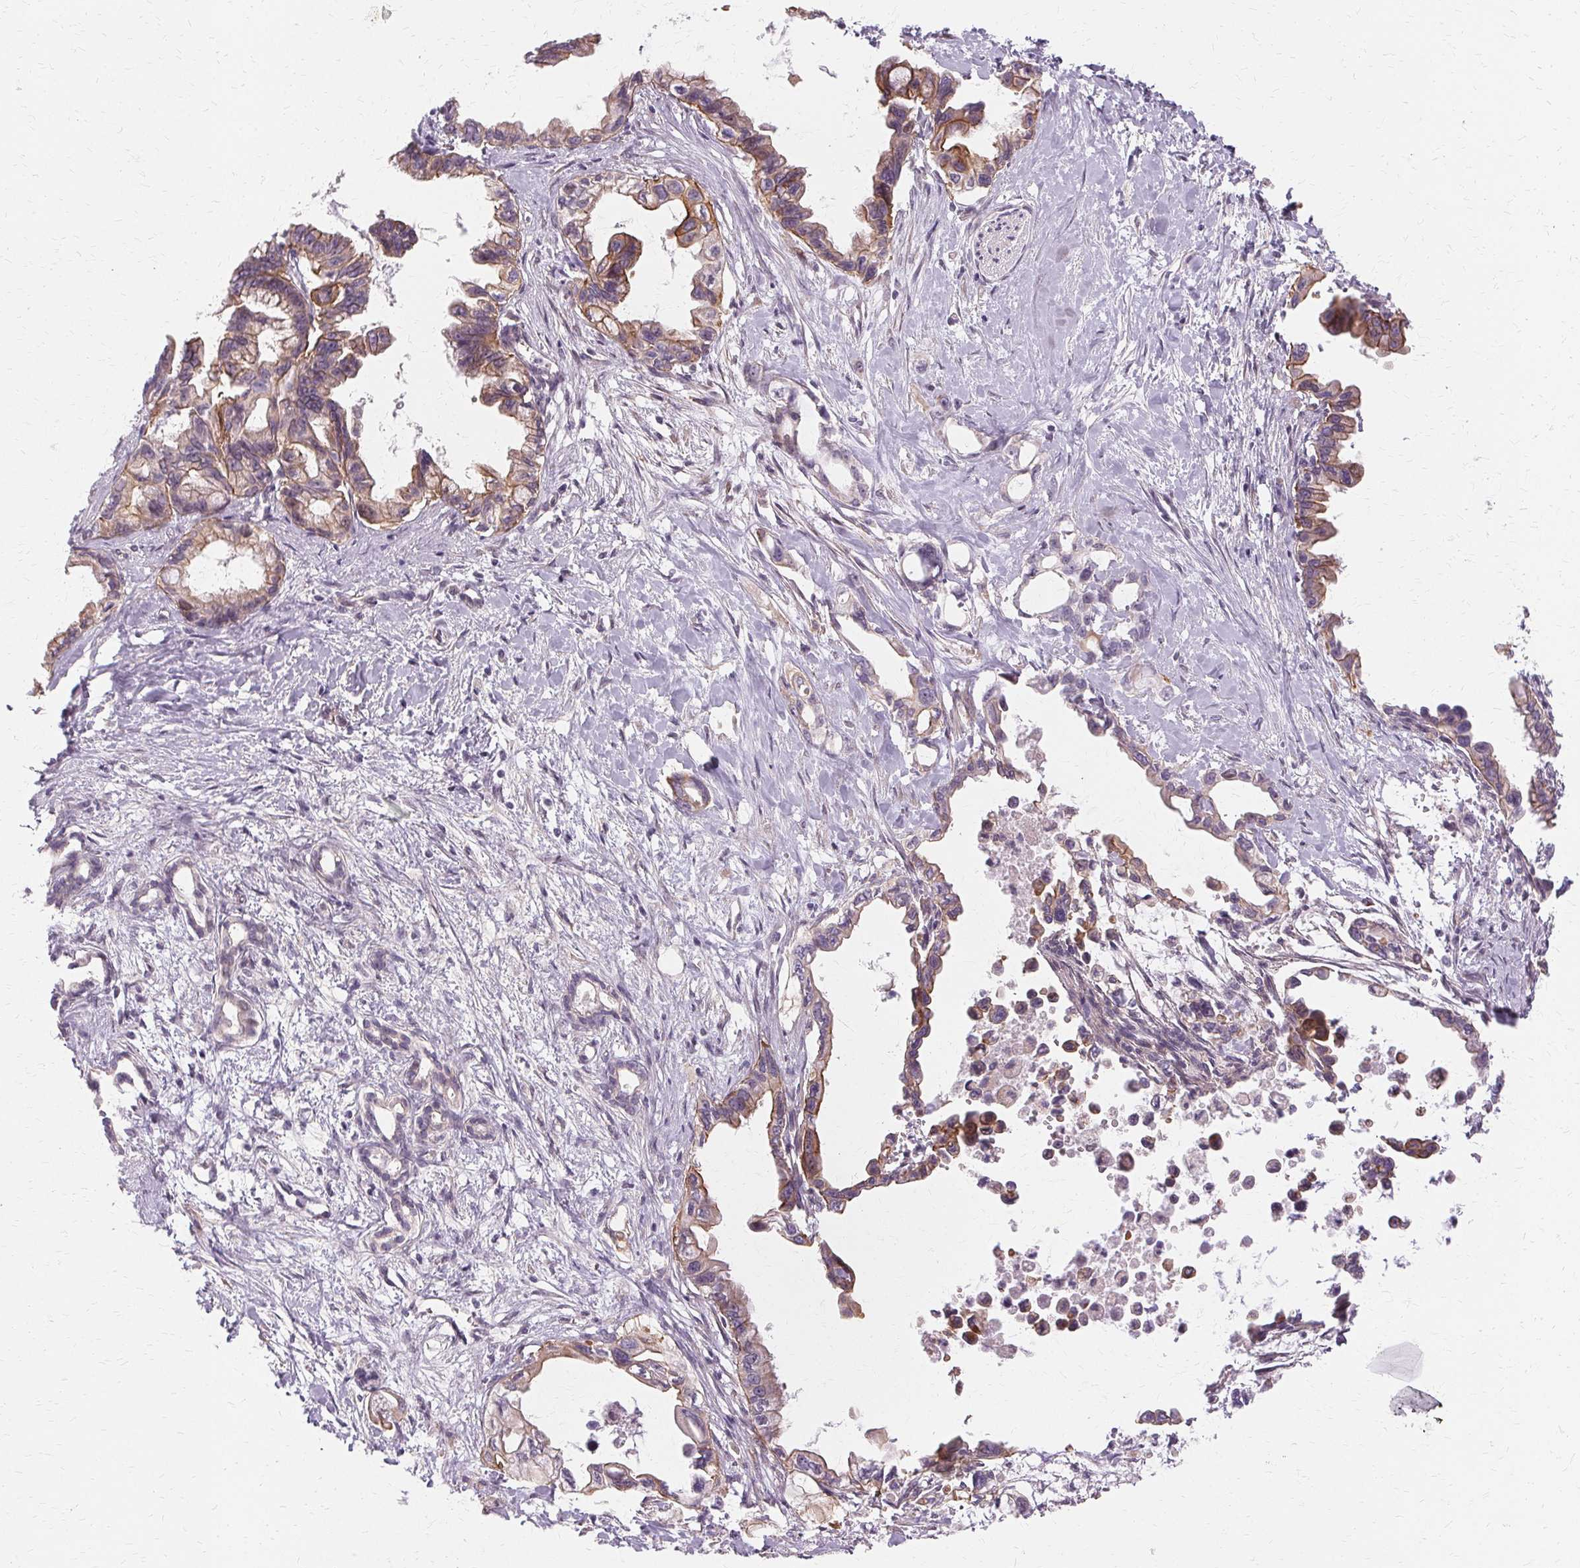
{"staining": {"intensity": "weak", "quantity": "25%-75%", "location": "cytoplasmic/membranous"}, "tissue": "pancreatic cancer", "cell_type": "Tumor cells", "image_type": "cancer", "snomed": [{"axis": "morphology", "description": "Adenocarcinoma, NOS"}, {"axis": "topography", "description": "Pancreas"}], "caption": "Immunohistochemical staining of human pancreatic cancer (adenocarcinoma) demonstrates low levels of weak cytoplasmic/membranous protein staining in approximately 25%-75% of tumor cells.", "gene": "USP8", "patient": {"sex": "male", "age": 61}}